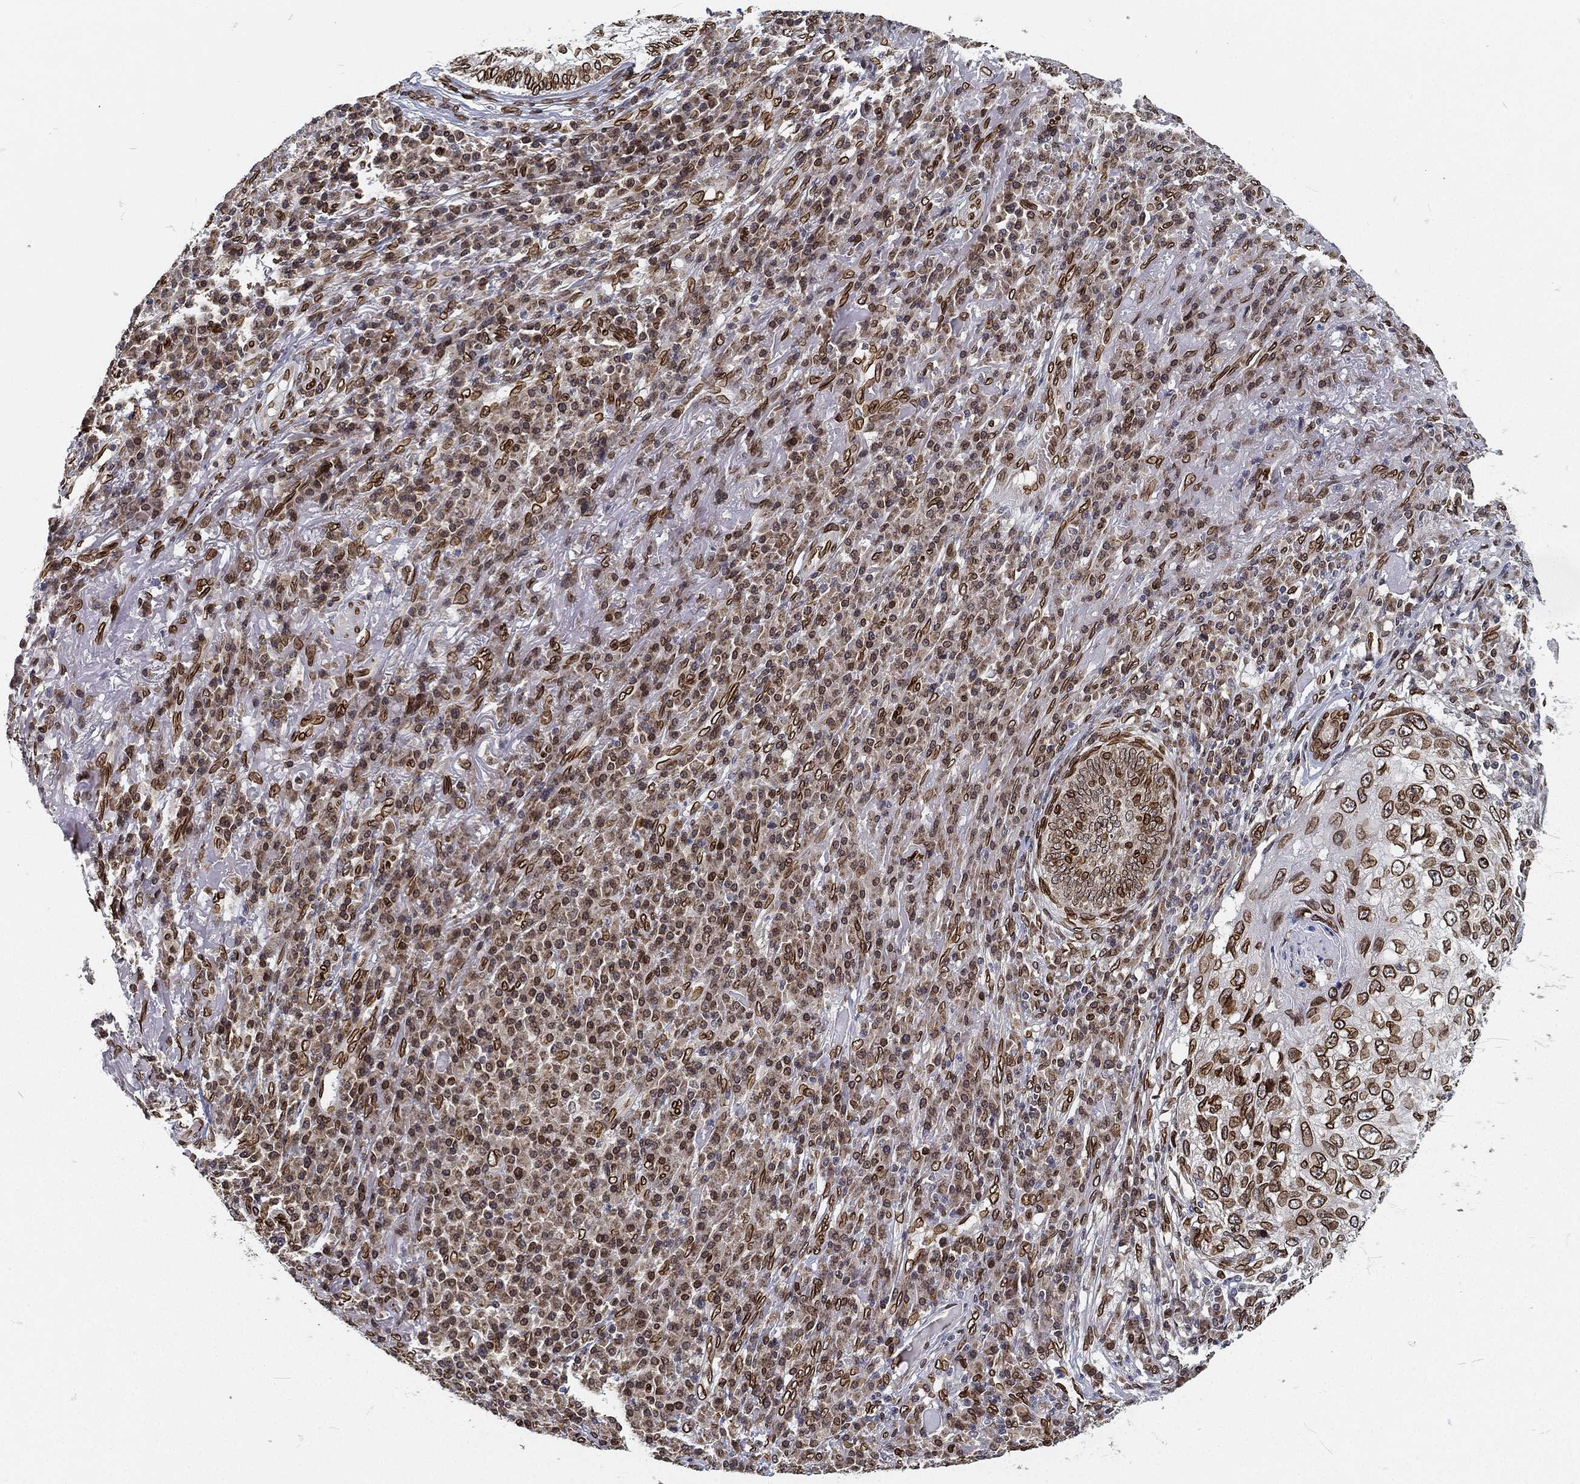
{"staining": {"intensity": "strong", "quantity": ">75%", "location": "cytoplasmic/membranous,nuclear"}, "tissue": "skin cancer", "cell_type": "Tumor cells", "image_type": "cancer", "snomed": [{"axis": "morphology", "description": "Squamous cell carcinoma, NOS"}, {"axis": "topography", "description": "Skin"}], "caption": "Approximately >75% of tumor cells in human skin squamous cell carcinoma display strong cytoplasmic/membranous and nuclear protein expression as visualized by brown immunohistochemical staining.", "gene": "PALB2", "patient": {"sex": "male", "age": 92}}